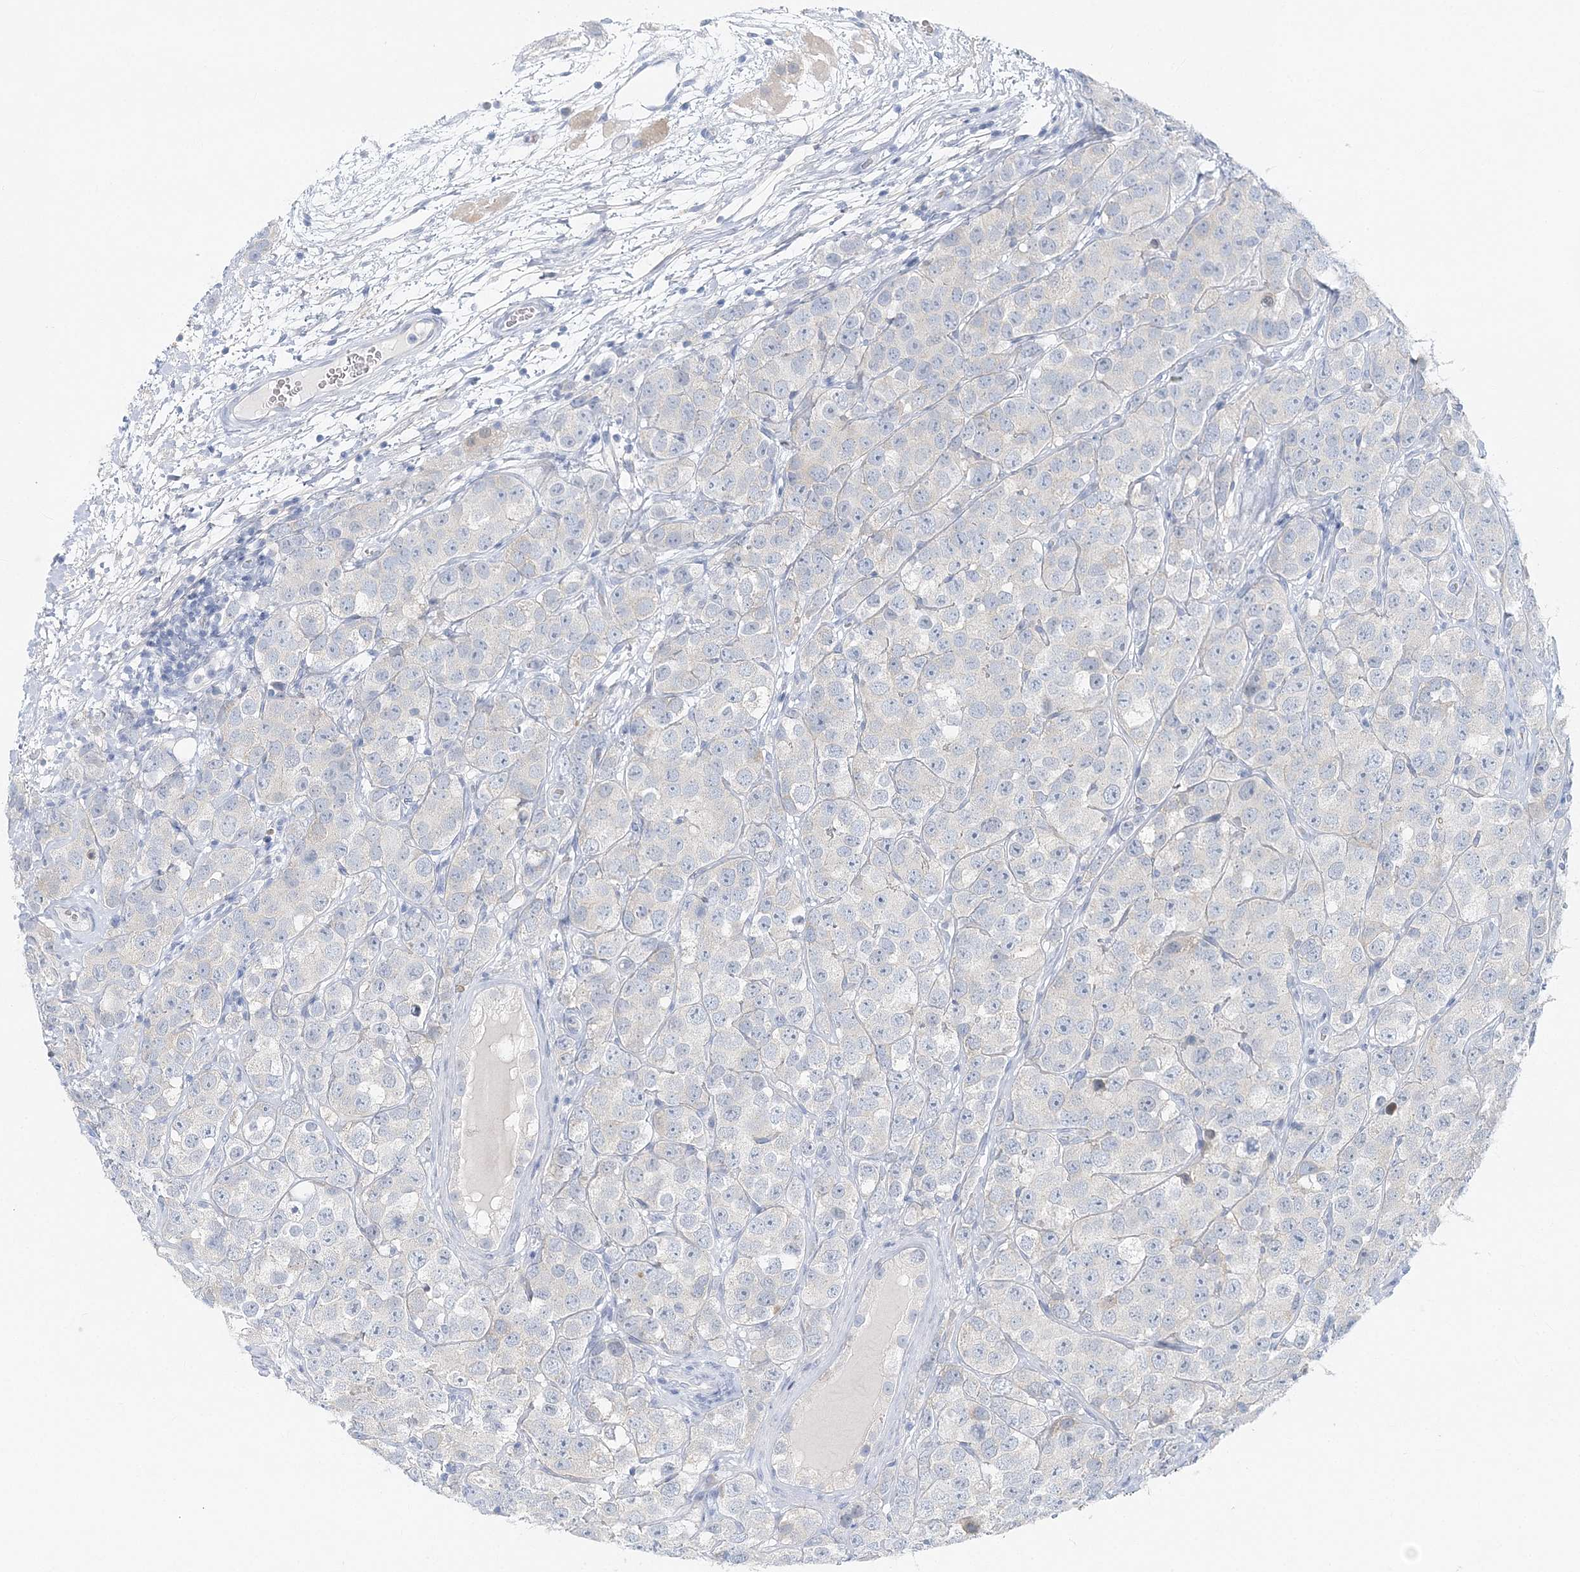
{"staining": {"intensity": "negative", "quantity": "none", "location": "none"}, "tissue": "testis cancer", "cell_type": "Tumor cells", "image_type": "cancer", "snomed": [{"axis": "morphology", "description": "Seminoma, NOS"}, {"axis": "topography", "description": "Testis"}], "caption": "The image displays no significant positivity in tumor cells of seminoma (testis).", "gene": "VILL", "patient": {"sex": "male", "age": 28}}